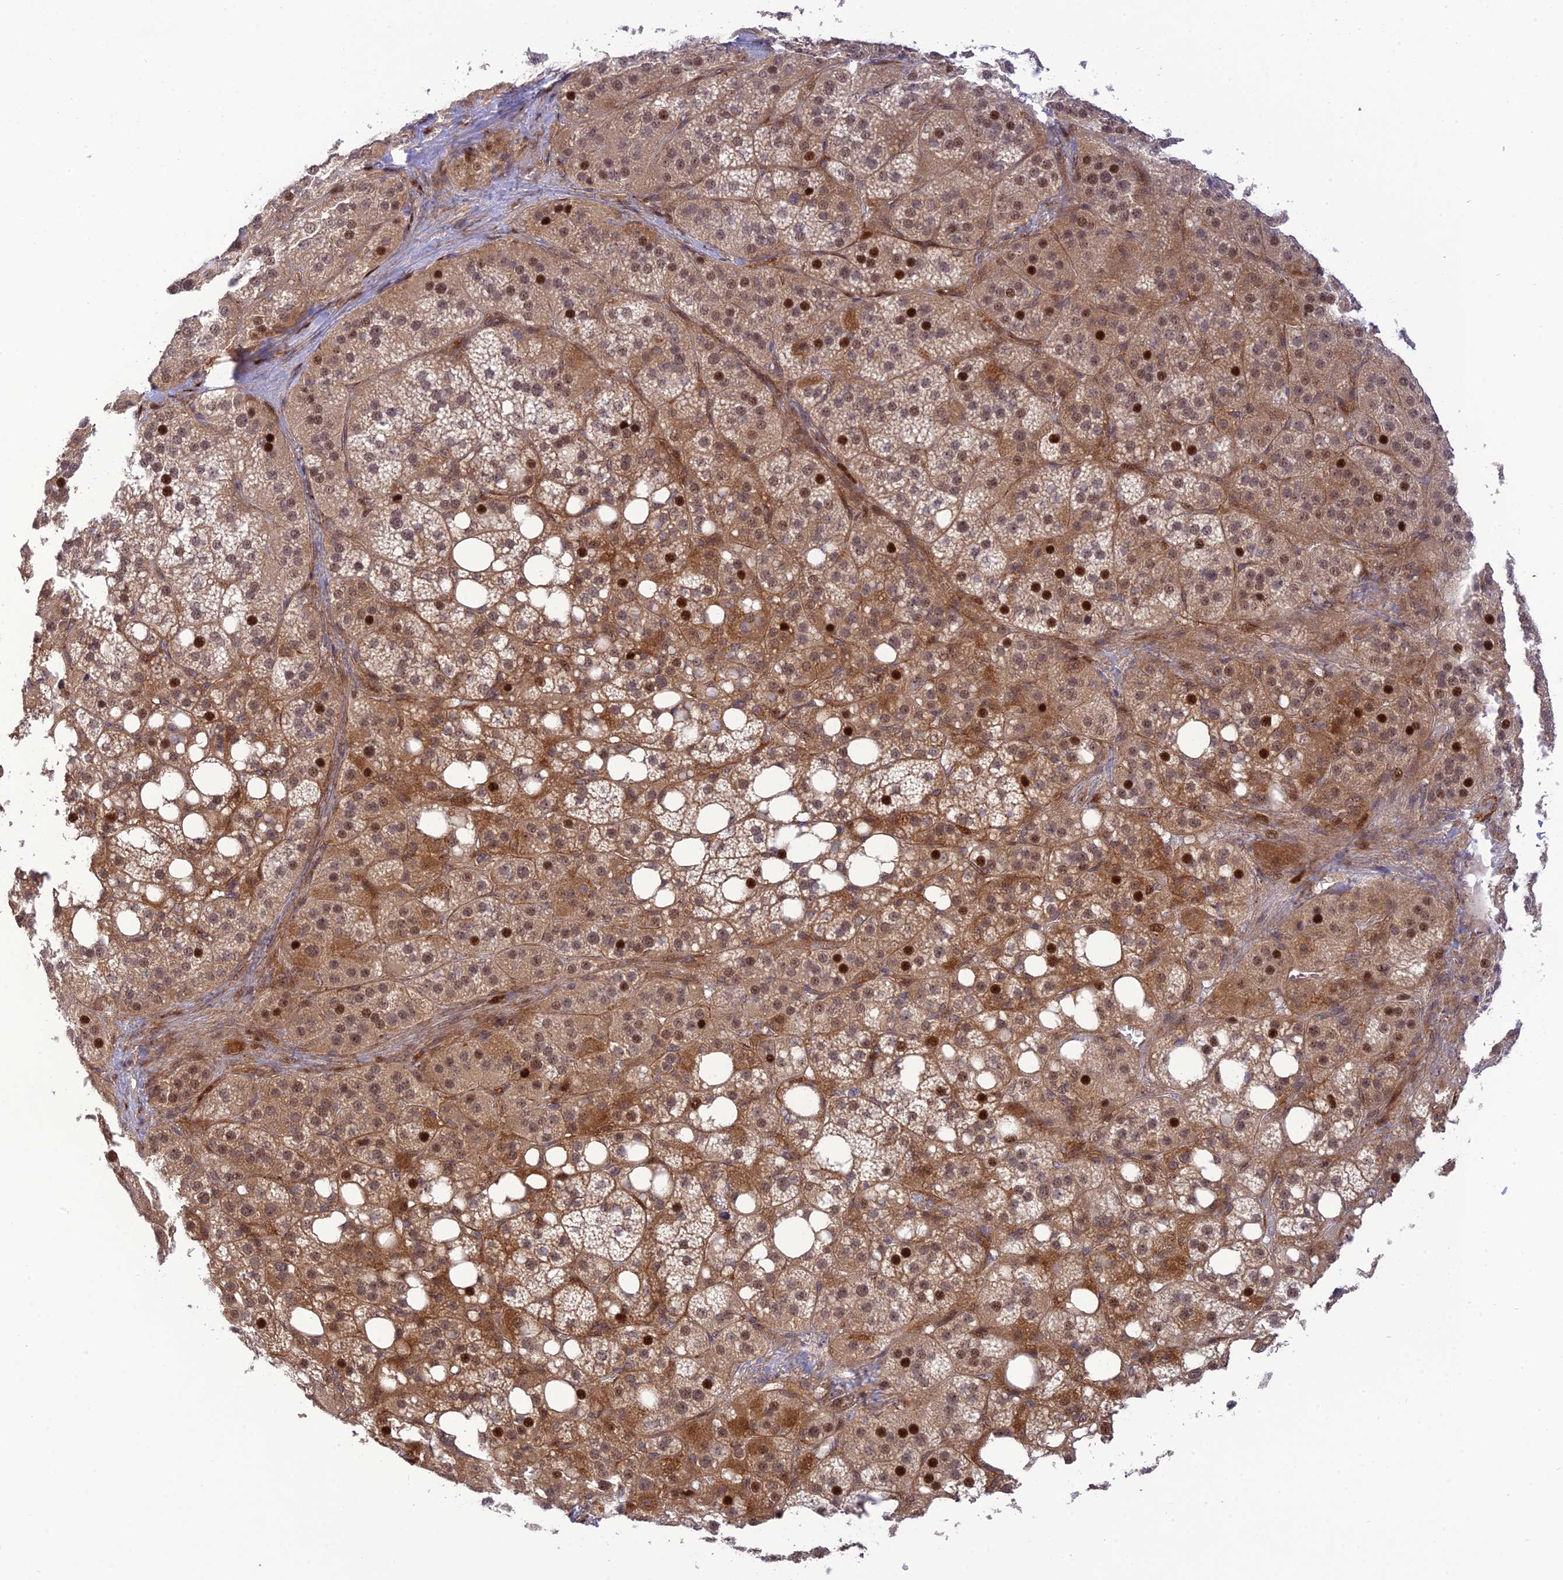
{"staining": {"intensity": "strong", "quantity": ">75%", "location": "cytoplasmic/membranous,nuclear"}, "tissue": "adrenal gland", "cell_type": "Glandular cells", "image_type": "normal", "snomed": [{"axis": "morphology", "description": "Normal tissue, NOS"}, {"axis": "topography", "description": "Adrenal gland"}], "caption": "This image demonstrates immunohistochemistry staining of normal adrenal gland, with high strong cytoplasmic/membranous,nuclear positivity in about >75% of glandular cells.", "gene": "ZNF584", "patient": {"sex": "female", "age": 59}}